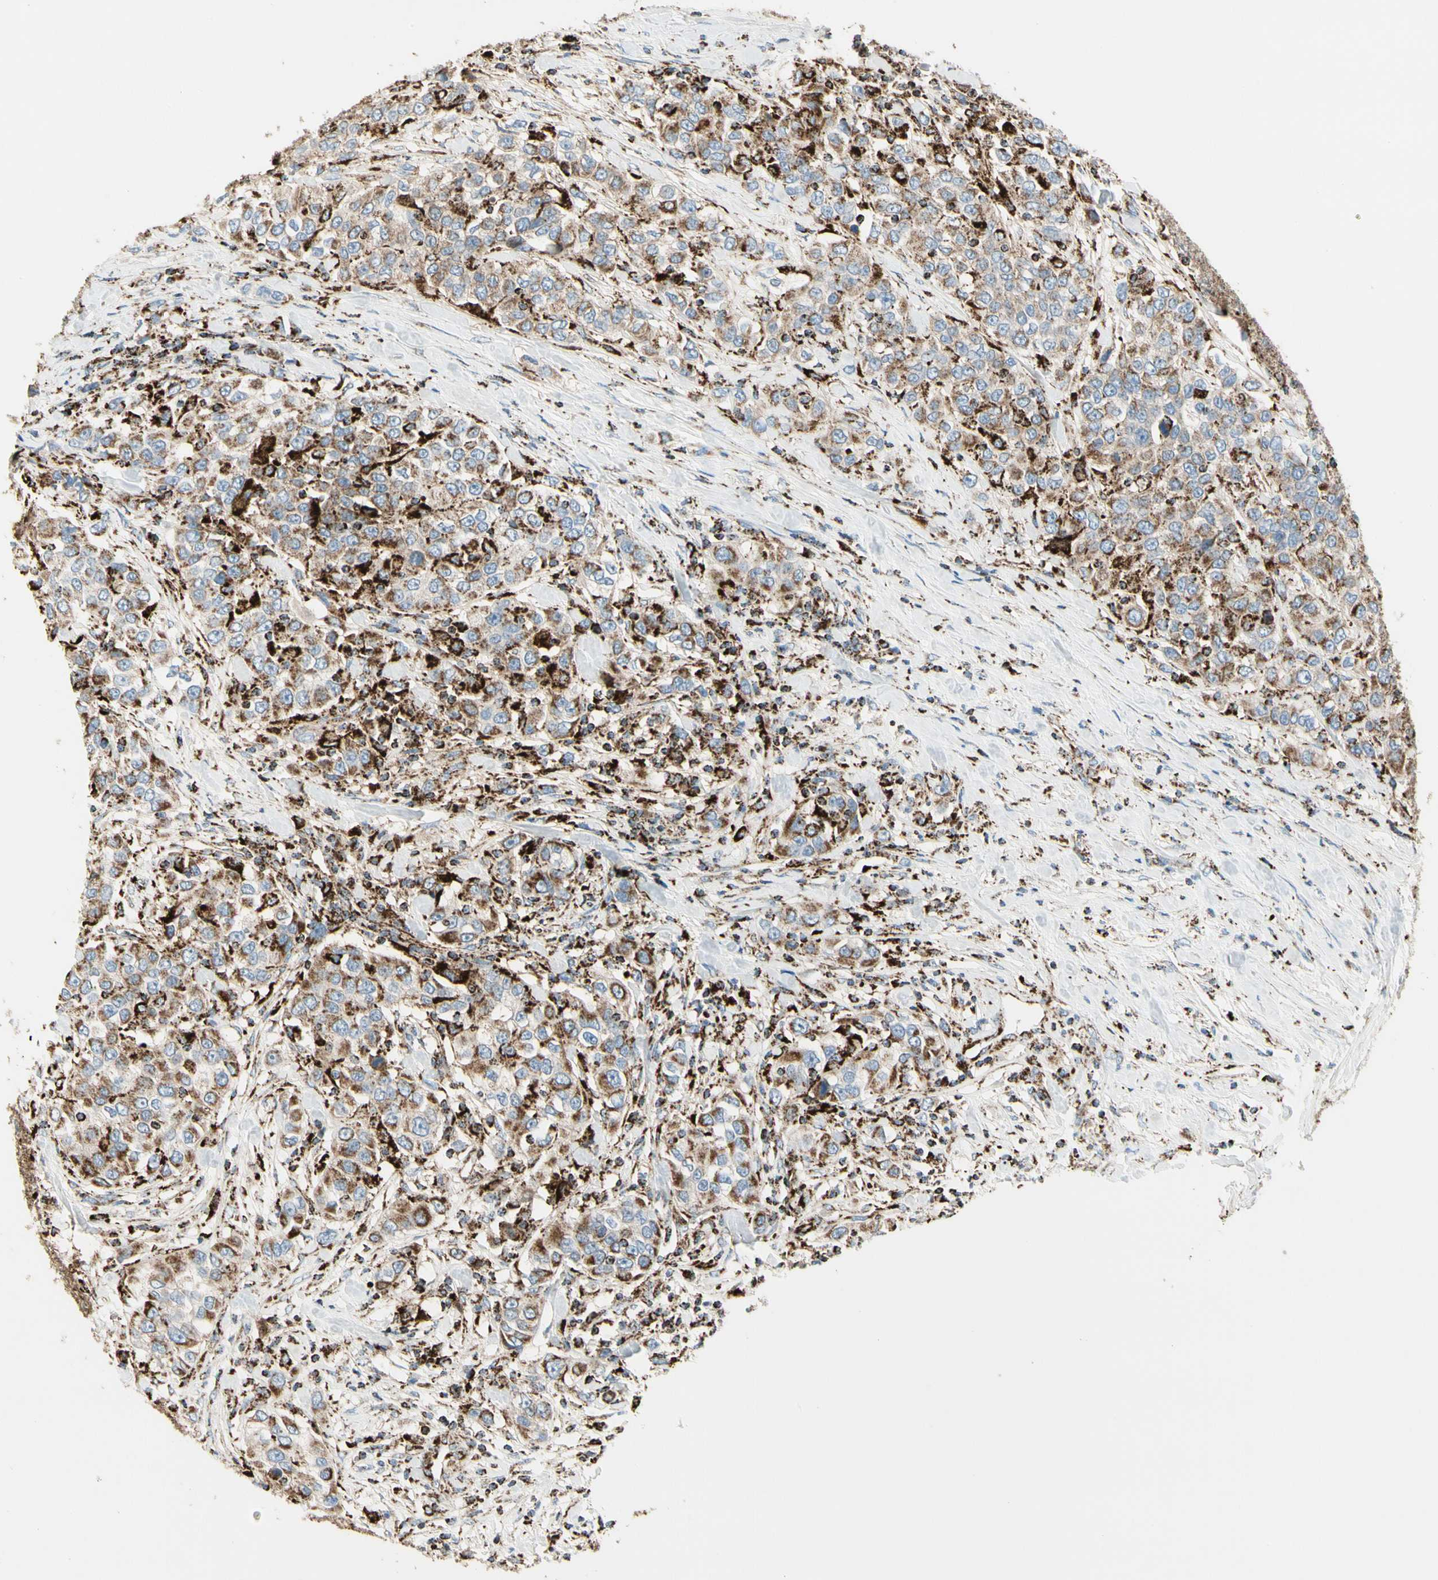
{"staining": {"intensity": "moderate", "quantity": ">75%", "location": "cytoplasmic/membranous"}, "tissue": "urothelial cancer", "cell_type": "Tumor cells", "image_type": "cancer", "snomed": [{"axis": "morphology", "description": "Urothelial carcinoma, High grade"}, {"axis": "topography", "description": "Urinary bladder"}], "caption": "Immunohistochemistry (IHC) micrograph of urothelial carcinoma (high-grade) stained for a protein (brown), which reveals medium levels of moderate cytoplasmic/membranous expression in about >75% of tumor cells.", "gene": "ME2", "patient": {"sex": "female", "age": 80}}